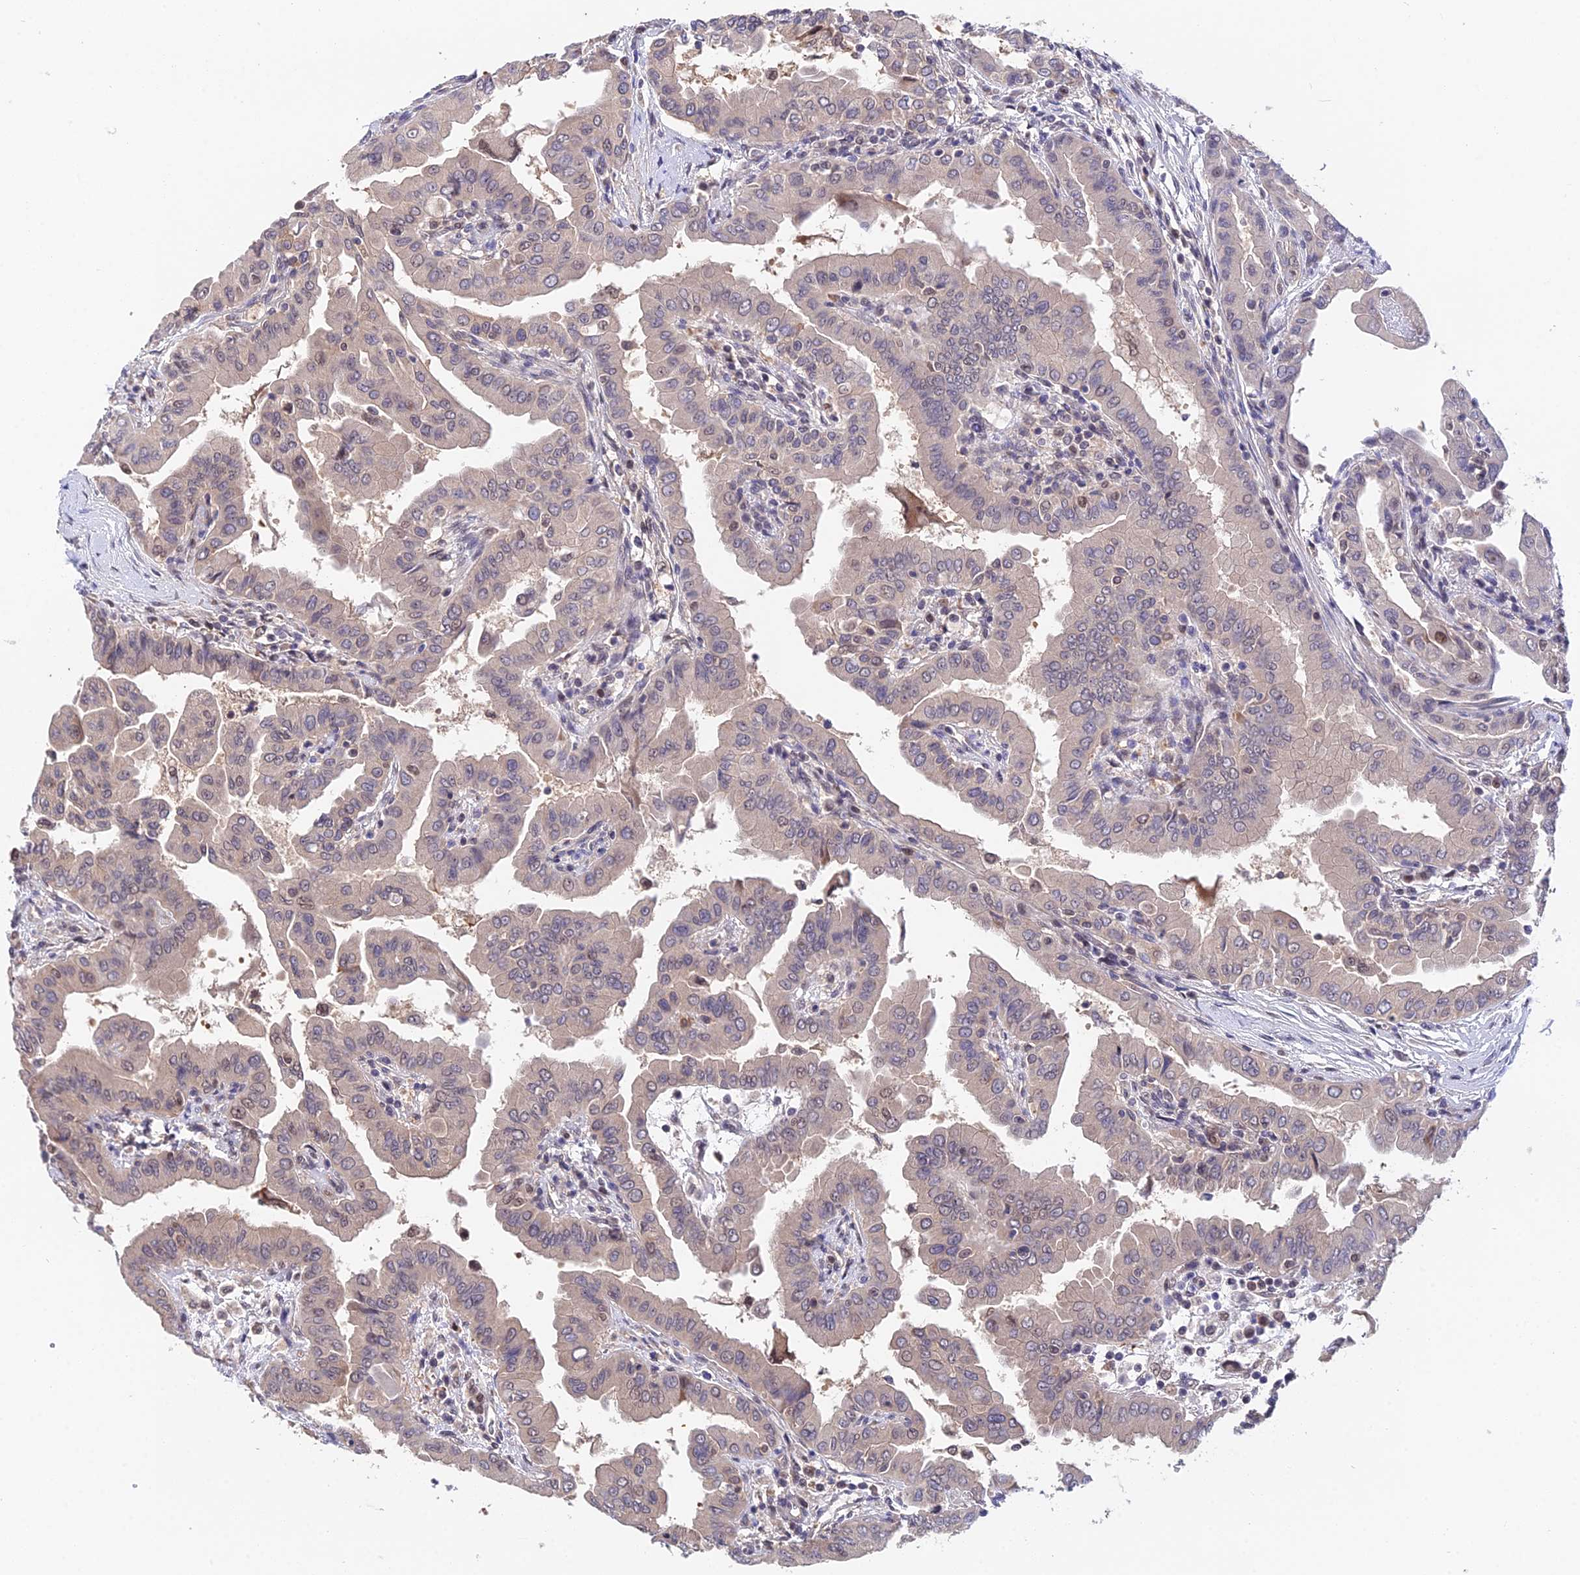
{"staining": {"intensity": "weak", "quantity": "<25%", "location": "nuclear"}, "tissue": "thyroid cancer", "cell_type": "Tumor cells", "image_type": "cancer", "snomed": [{"axis": "morphology", "description": "Papillary adenocarcinoma, NOS"}, {"axis": "topography", "description": "Thyroid gland"}], "caption": "The immunohistochemistry photomicrograph has no significant expression in tumor cells of thyroid cancer tissue.", "gene": "INPP4A", "patient": {"sex": "male", "age": 33}}